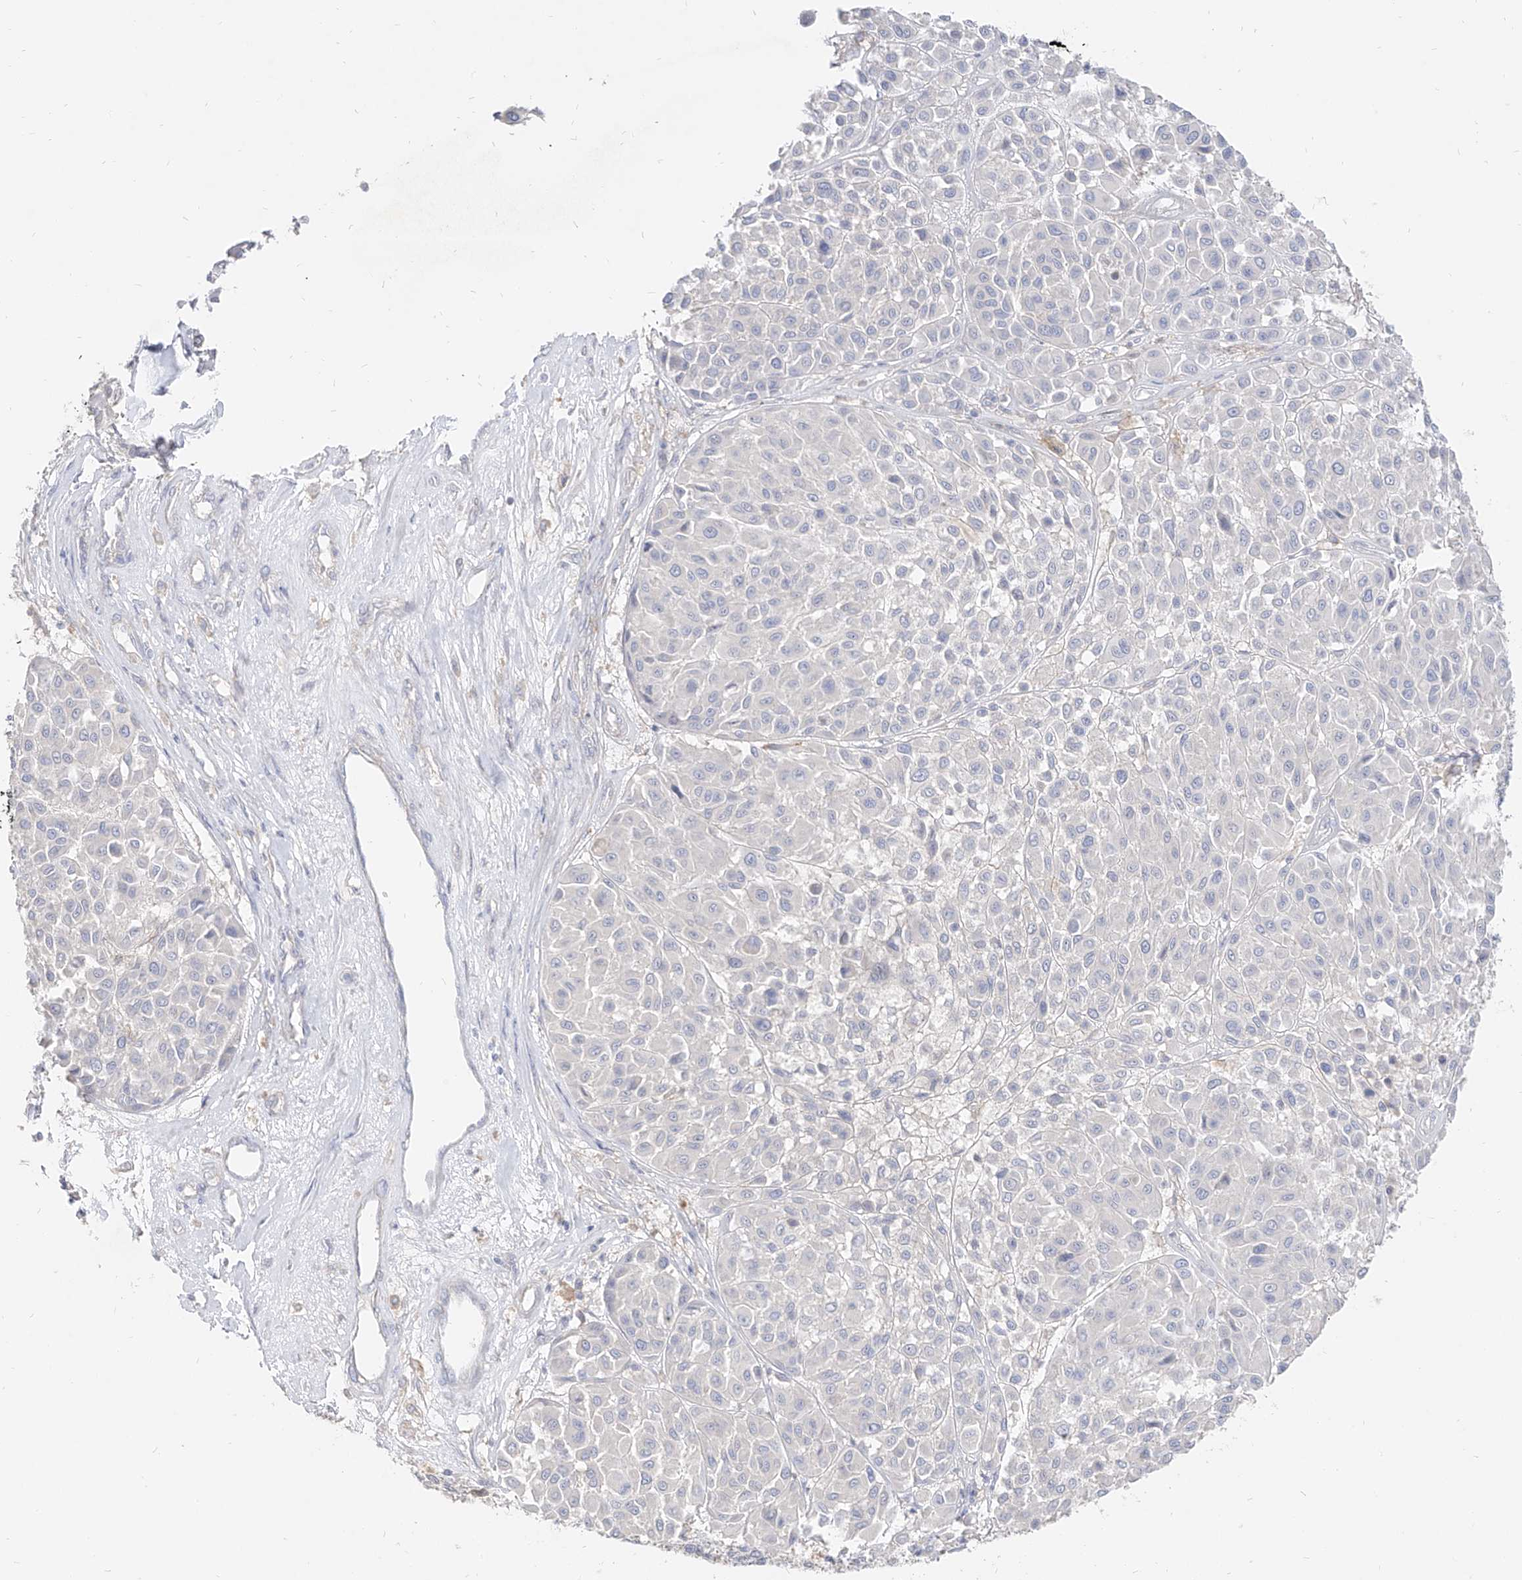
{"staining": {"intensity": "negative", "quantity": "none", "location": "none"}, "tissue": "melanoma", "cell_type": "Tumor cells", "image_type": "cancer", "snomed": [{"axis": "morphology", "description": "Malignant melanoma, Metastatic site"}, {"axis": "topography", "description": "Soft tissue"}], "caption": "High power microscopy photomicrograph of an immunohistochemistry histopathology image of malignant melanoma (metastatic site), revealing no significant expression in tumor cells.", "gene": "RBFOX3", "patient": {"sex": "male", "age": 41}}